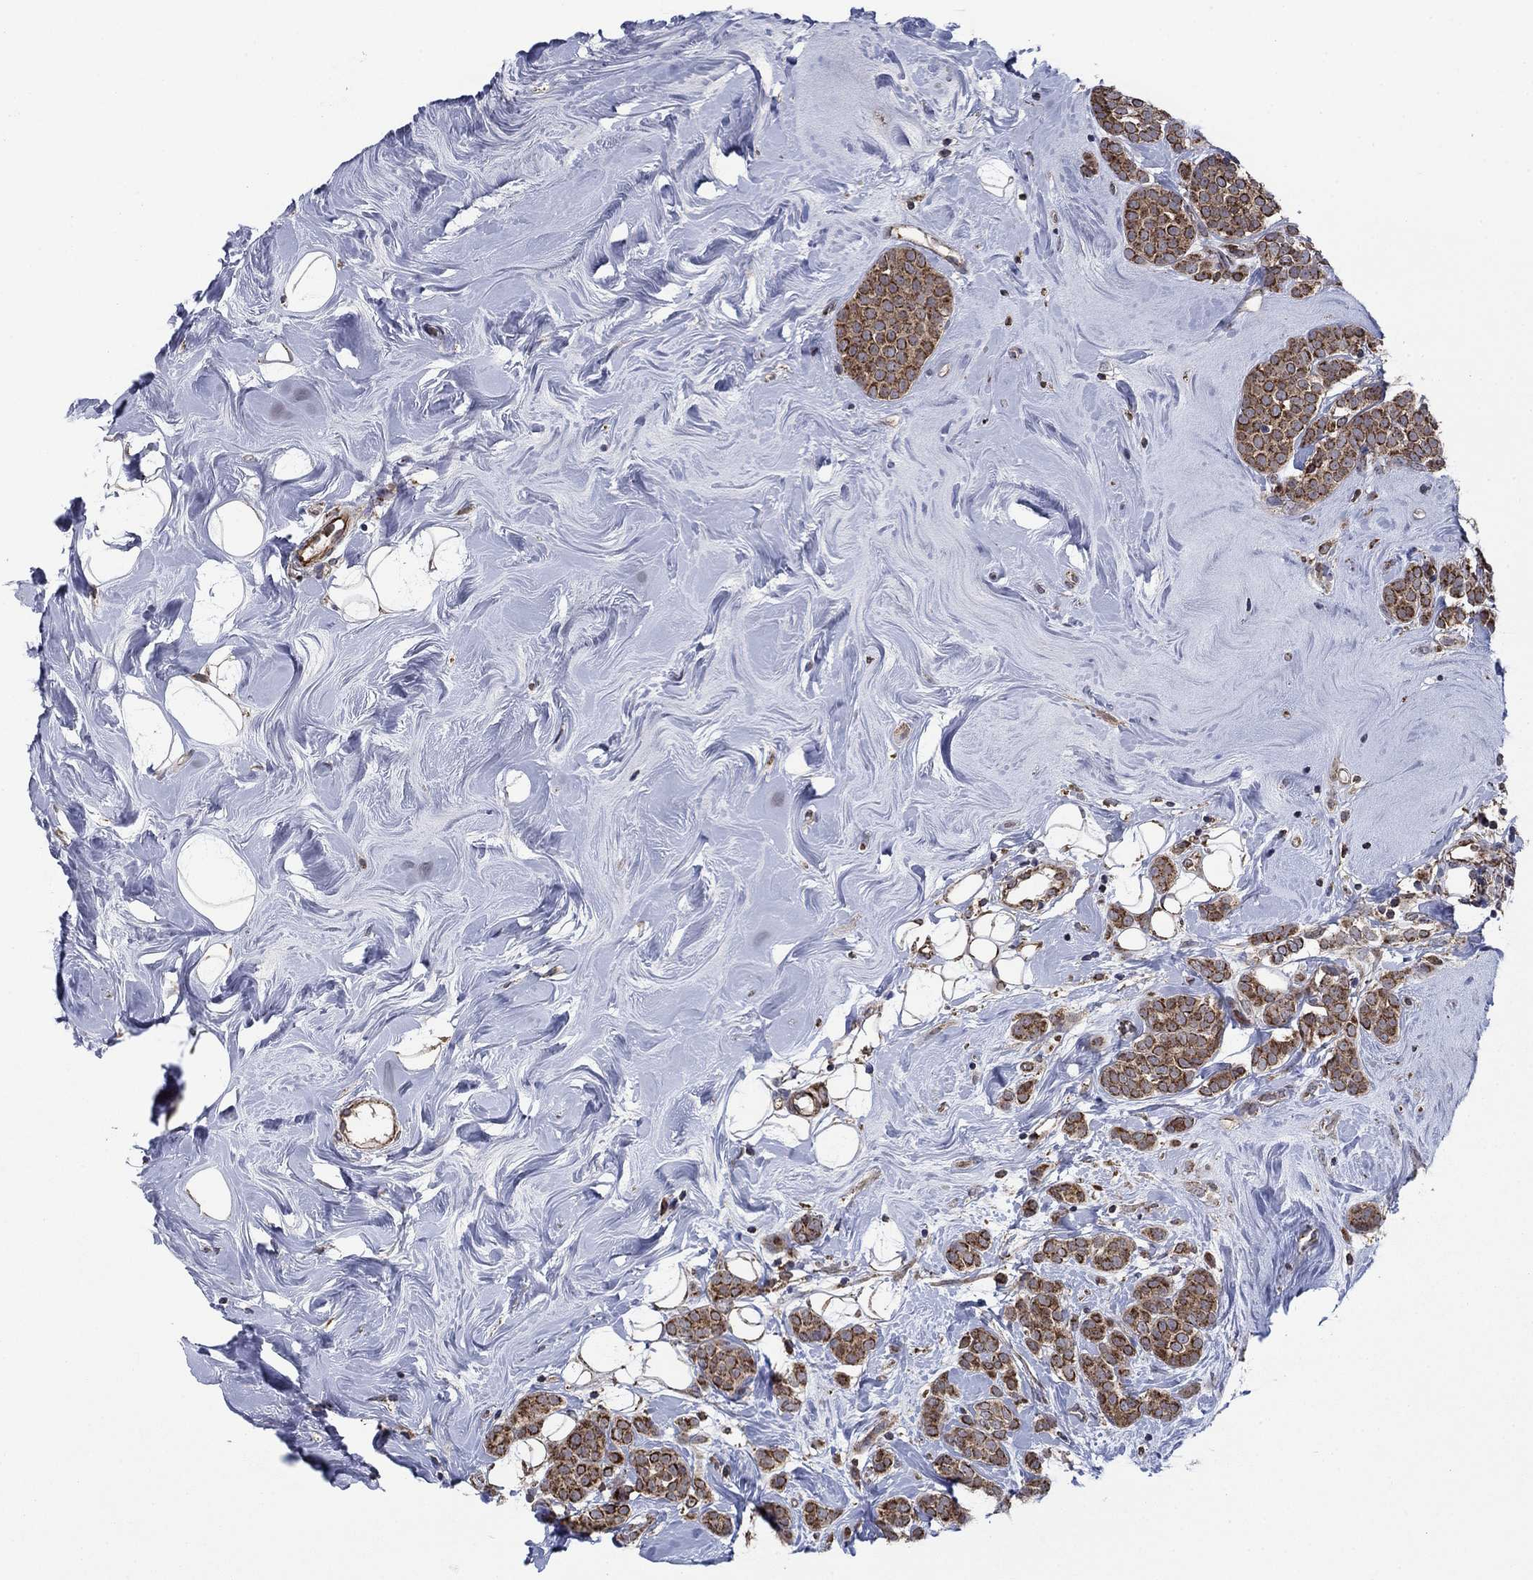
{"staining": {"intensity": "strong", "quantity": ">75%", "location": "cytoplasmic/membranous"}, "tissue": "breast cancer", "cell_type": "Tumor cells", "image_type": "cancer", "snomed": [{"axis": "morphology", "description": "Lobular carcinoma"}, {"axis": "topography", "description": "Breast"}], "caption": "Strong cytoplasmic/membranous staining for a protein is present in approximately >75% of tumor cells of lobular carcinoma (breast) using immunohistochemistry (IHC).", "gene": "RNF19B", "patient": {"sex": "female", "age": 49}}